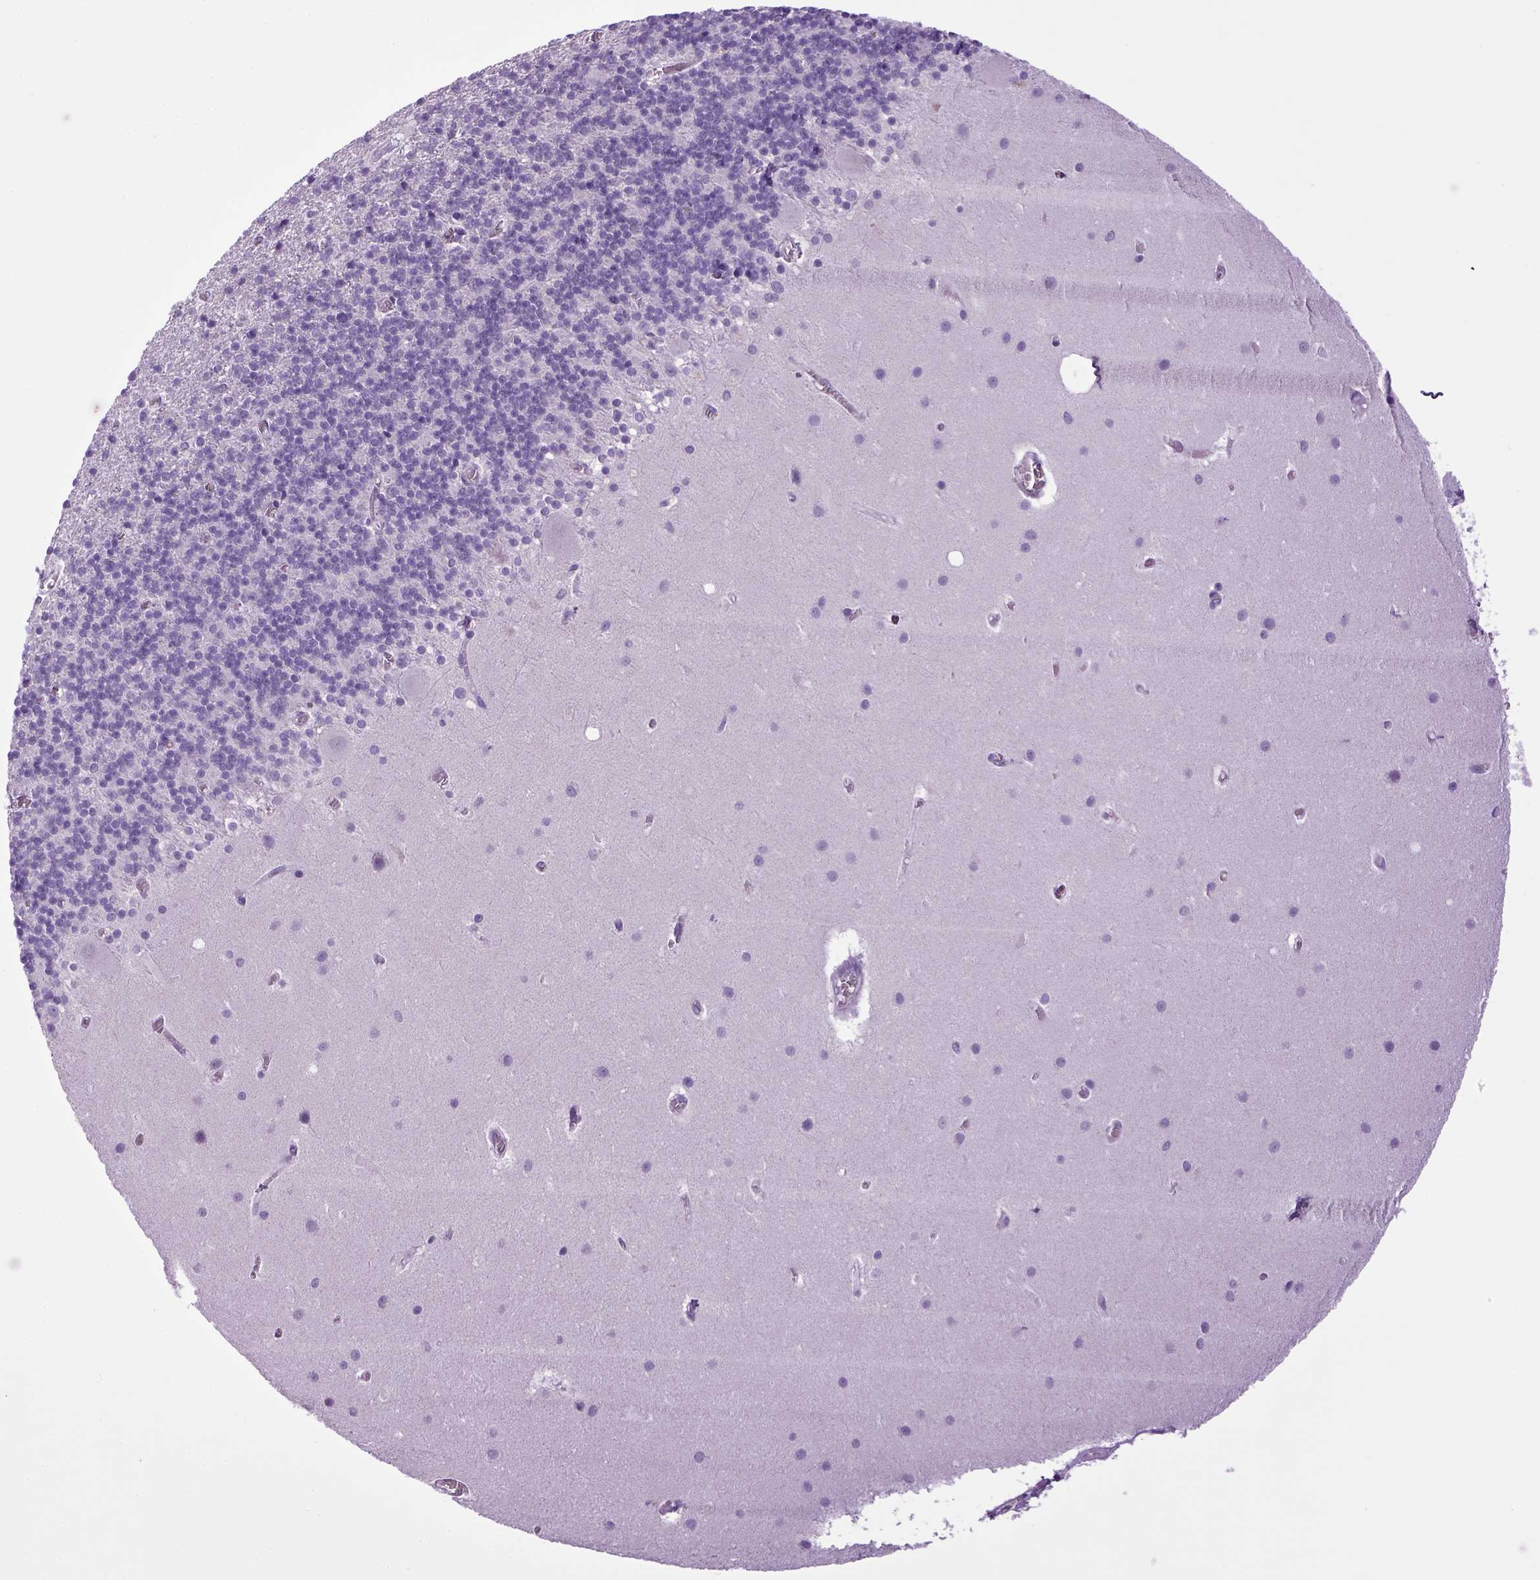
{"staining": {"intensity": "negative", "quantity": "none", "location": "none"}, "tissue": "cerebellum", "cell_type": "Cells in granular layer", "image_type": "normal", "snomed": [{"axis": "morphology", "description": "Normal tissue, NOS"}, {"axis": "topography", "description": "Cerebellum"}], "caption": "This is a image of IHC staining of benign cerebellum, which shows no staining in cells in granular layer.", "gene": "HMCN2", "patient": {"sex": "male", "age": 70}}